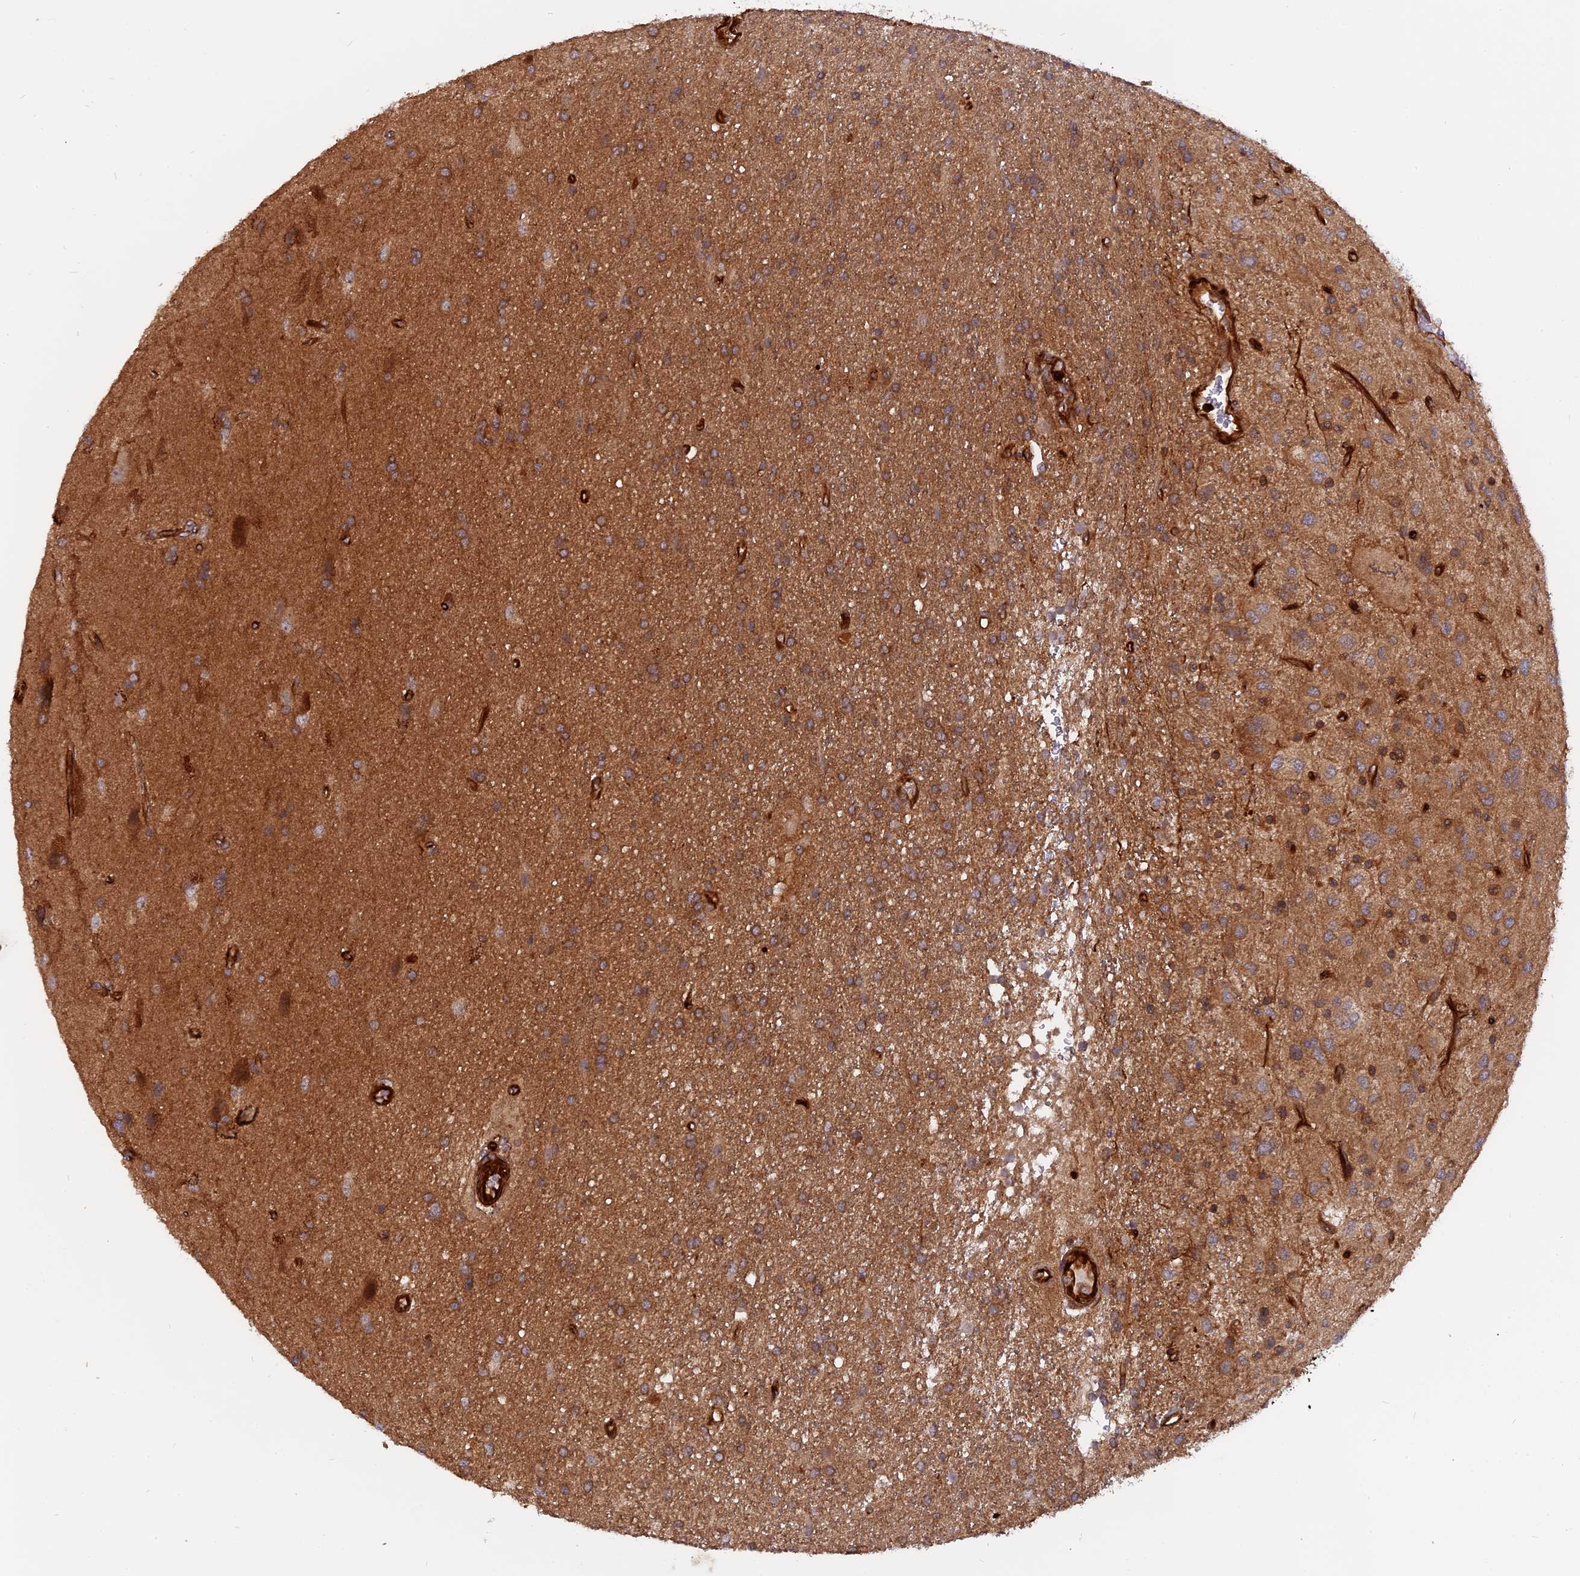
{"staining": {"intensity": "moderate", "quantity": ">75%", "location": "cytoplasmic/membranous"}, "tissue": "glioma", "cell_type": "Tumor cells", "image_type": "cancer", "snomed": [{"axis": "morphology", "description": "Glioma, malignant, Low grade"}, {"axis": "topography", "description": "Brain"}], "caption": "High-magnification brightfield microscopy of glioma stained with DAB (3,3'-diaminobenzidine) (brown) and counterstained with hematoxylin (blue). tumor cells exhibit moderate cytoplasmic/membranous expression is present in approximately>75% of cells.", "gene": "PHLDB3", "patient": {"sex": "male", "age": 66}}